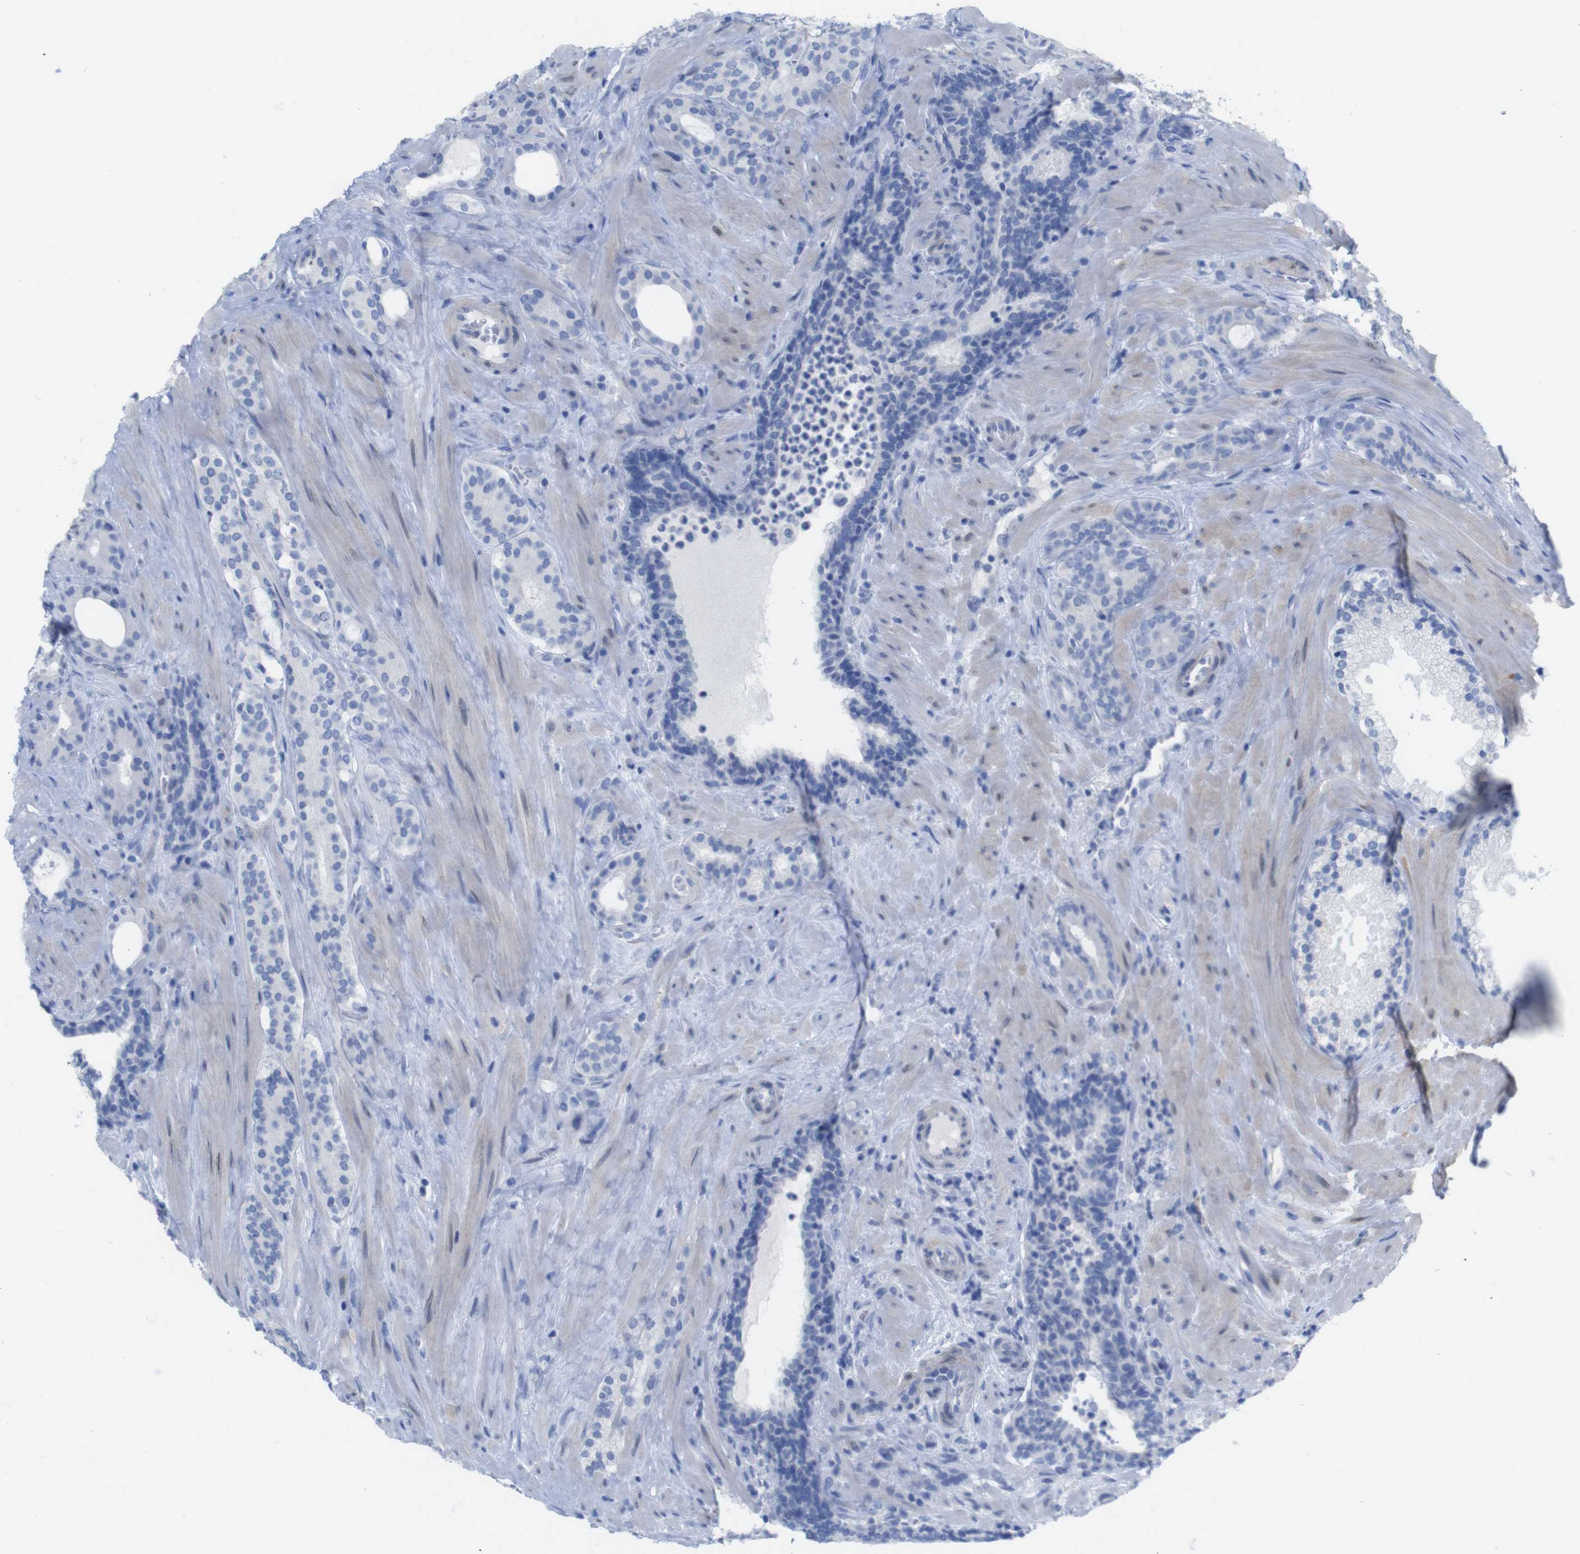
{"staining": {"intensity": "negative", "quantity": "none", "location": "none"}, "tissue": "prostate cancer", "cell_type": "Tumor cells", "image_type": "cancer", "snomed": [{"axis": "morphology", "description": "Adenocarcinoma, Low grade"}, {"axis": "topography", "description": "Prostate"}], "caption": "Micrograph shows no protein staining in tumor cells of prostate cancer tissue.", "gene": "PNMA1", "patient": {"sex": "male", "age": 63}}